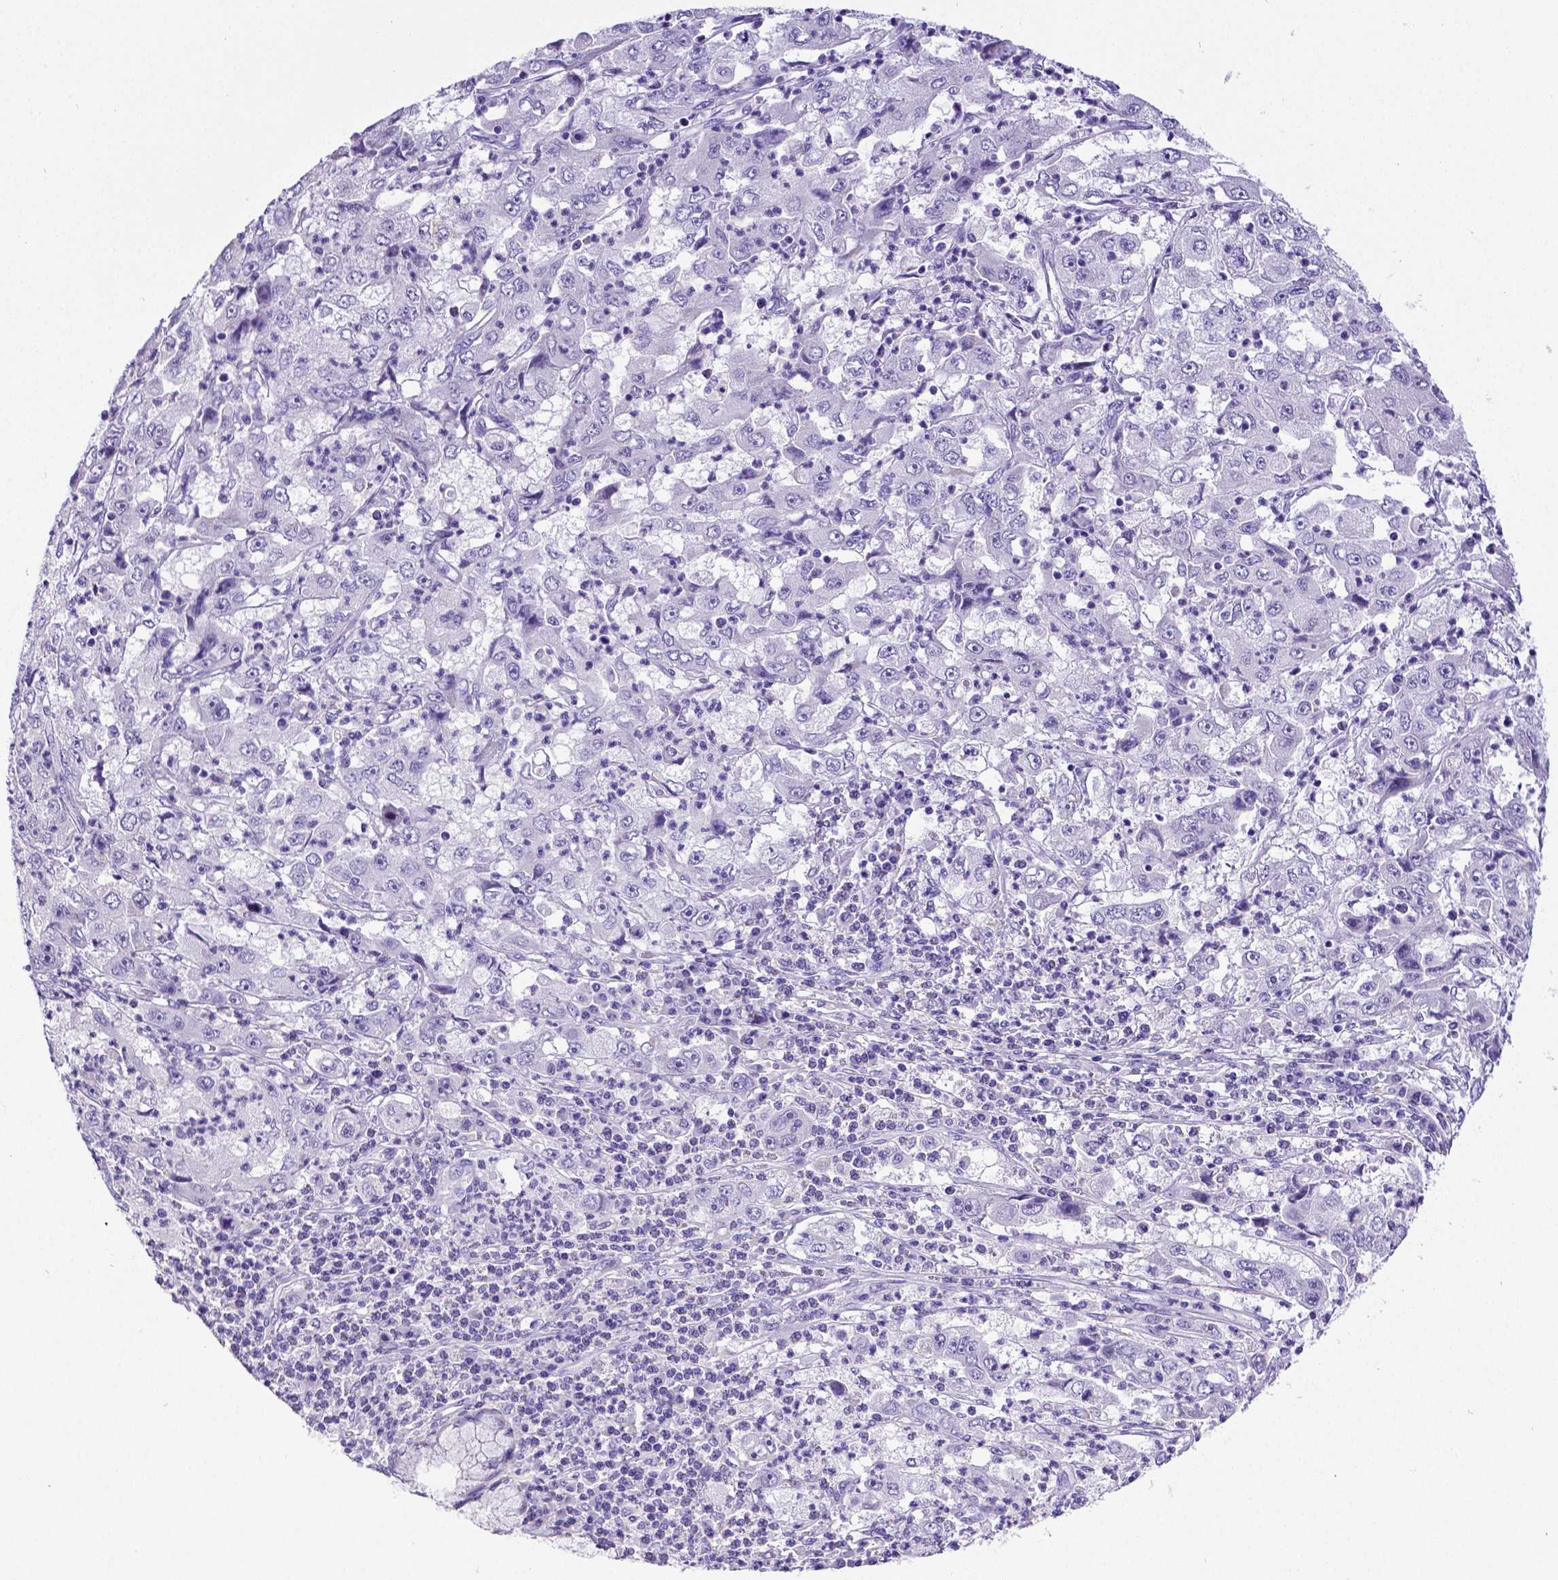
{"staining": {"intensity": "negative", "quantity": "none", "location": "none"}, "tissue": "cervical cancer", "cell_type": "Tumor cells", "image_type": "cancer", "snomed": [{"axis": "morphology", "description": "Squamous cell carcinoma, NOS"}, {"axis": "topography", "description": "Cervix"}], "caption": "Squamous cell carcinoma (cervical) was stained to show a protein in brown. There is no significant expression in tumor cells.", "gene": "SATB2", "patient": {"sex": "female", "age": 36}}